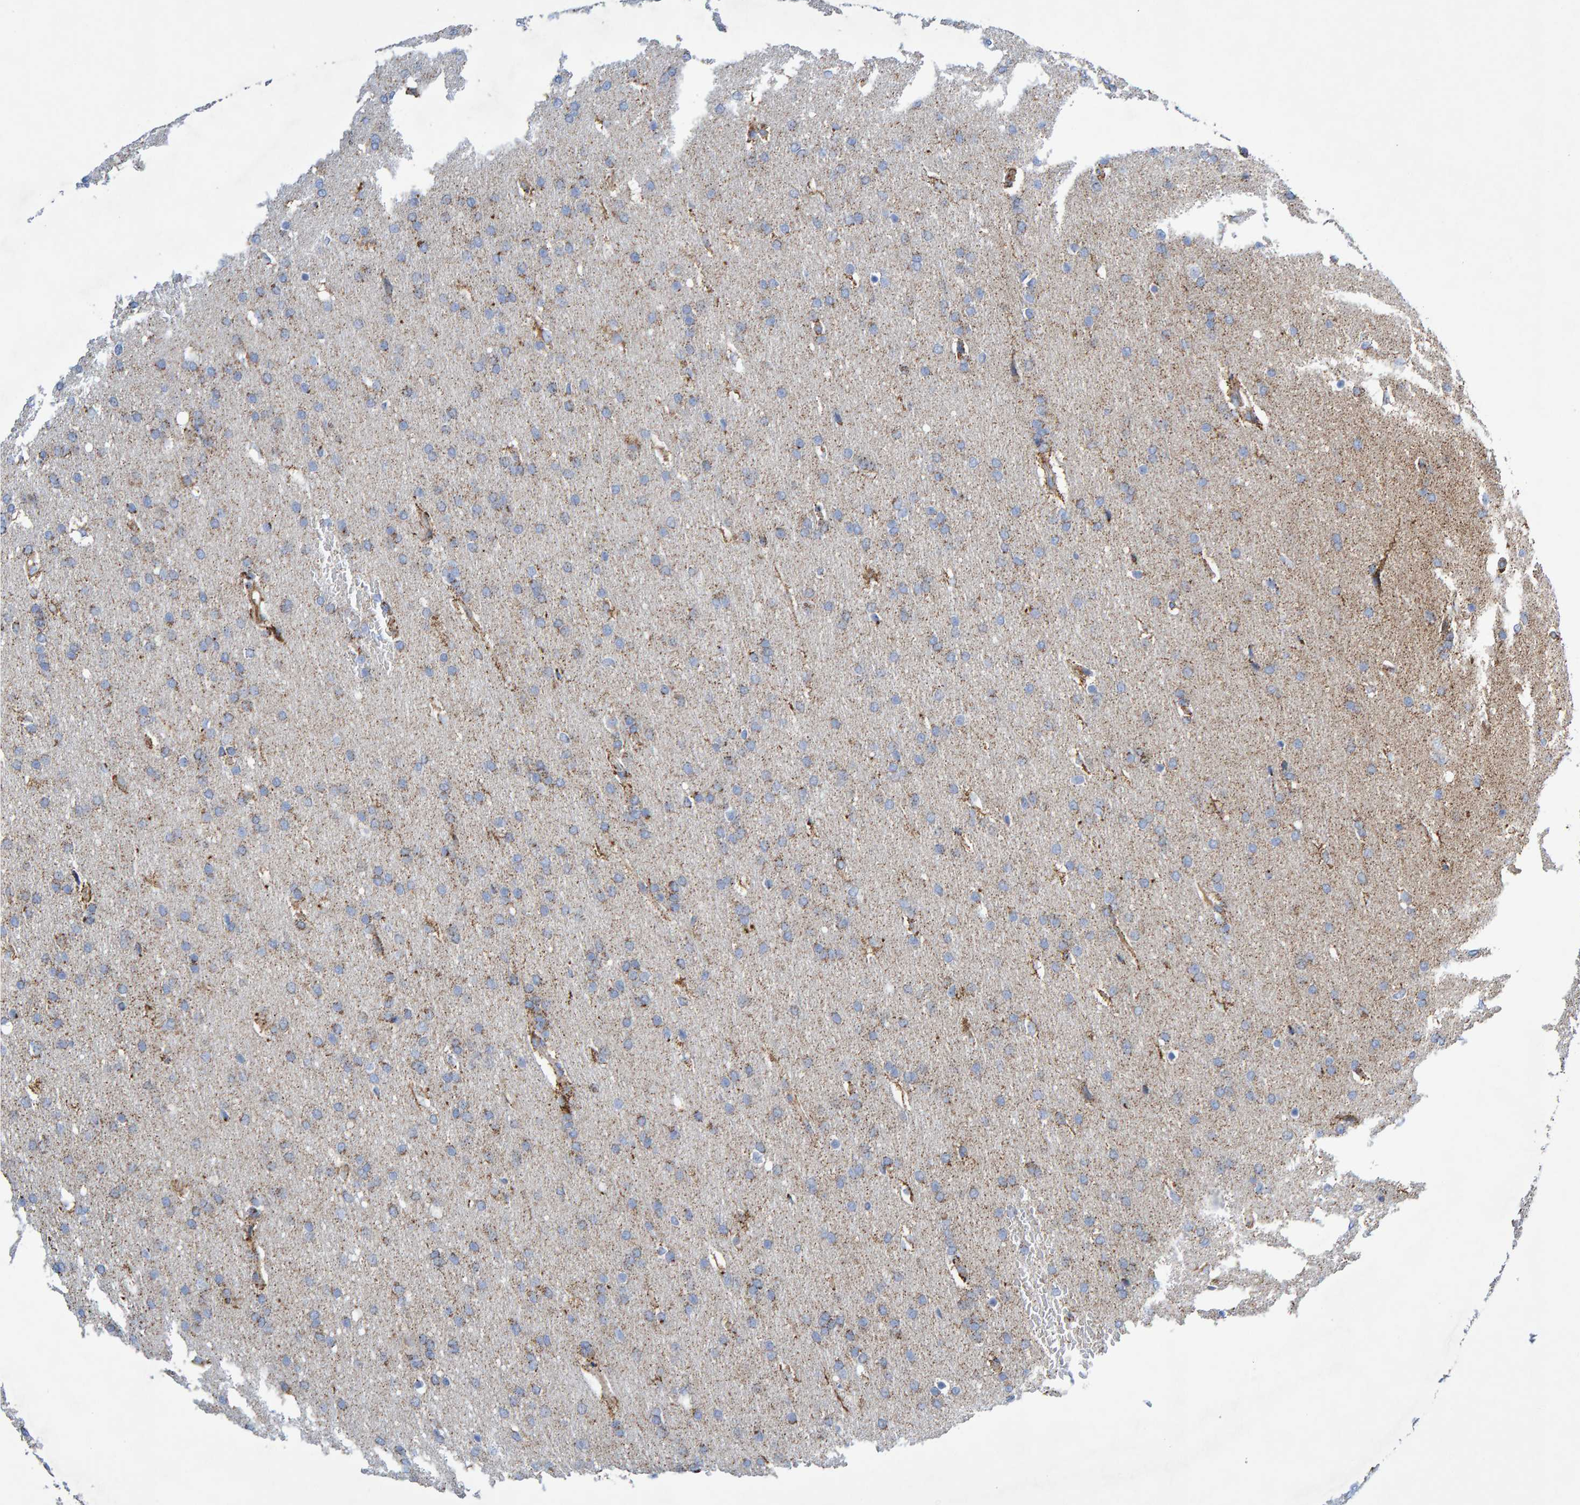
{"staining": {"intensity": "weak", "quantity": "25%-75%", "location": "cytoplasmic/membranous"}, "tissue": "glioma", "cell_type": "Tumor cells", "image_type": "cancer", "snomed": [{"axis": "morphology", "description": "Glioma, malignant, Low grade"}, {"axis": "topography", "description": "Brain"}], "caption": "About 25%-75% of tumor cells in malignant low-grade glioma demonstrate weak cytoplasmic/membranous protein expression as visualized by brown immunohistochemical staining.", "gene": "GGTA1", "patient": {"sex": "female", "age": 37}}